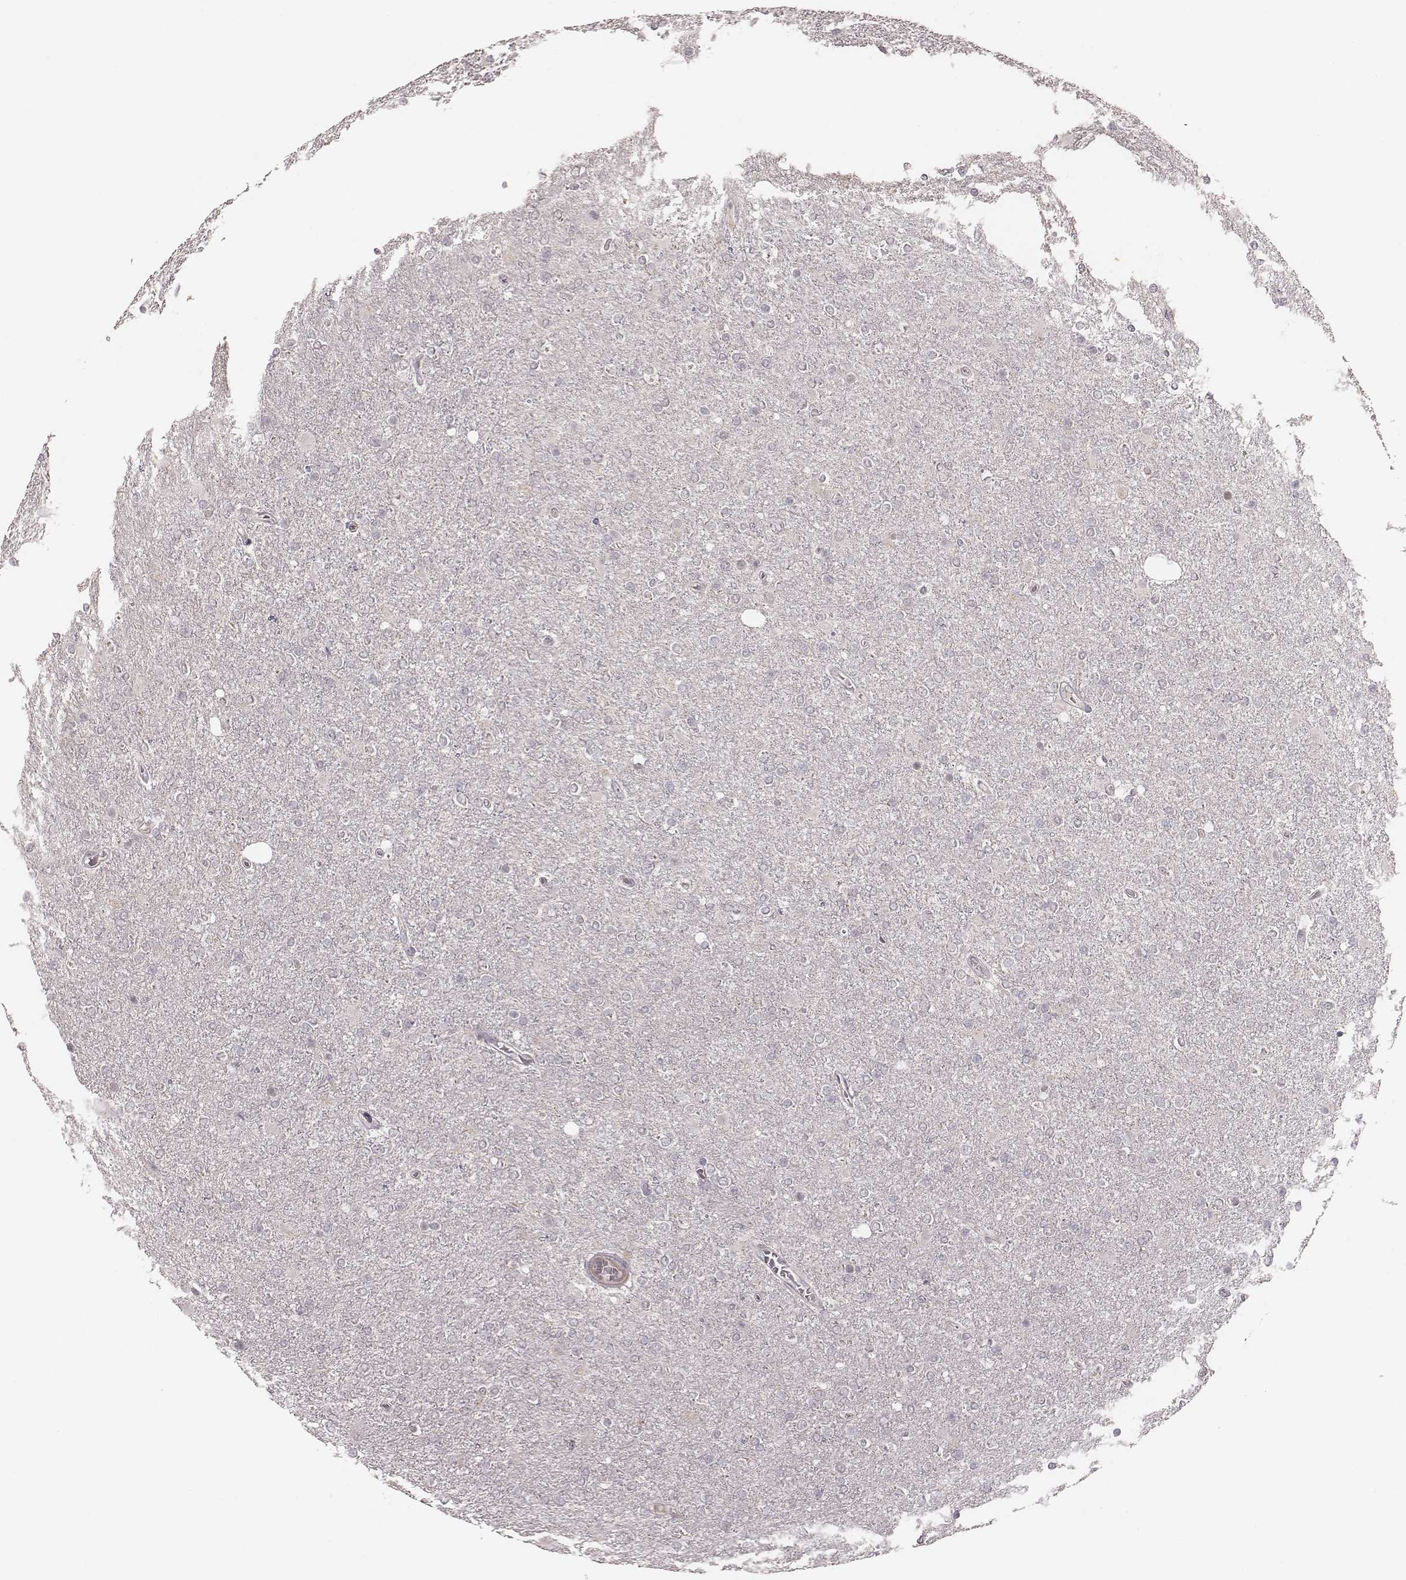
{"staining": {"intensity": "negative", "quantity": "none", "location": "none"}, "tissue": "glioma", "cell_type": "Tumor cells", "image_type": "cancer", "snomed": [{"axis": "morphology", "description": "Glioma, malignant, High grade"}, {"axis": "topography", "description": "Cerebral cortex"}], "caption": "This is an IHC photomicrograph of human glioma. There is no positivity in tumor cells.", "gene": "LY6K", "patient": {"sex": "male", "age": 70}}